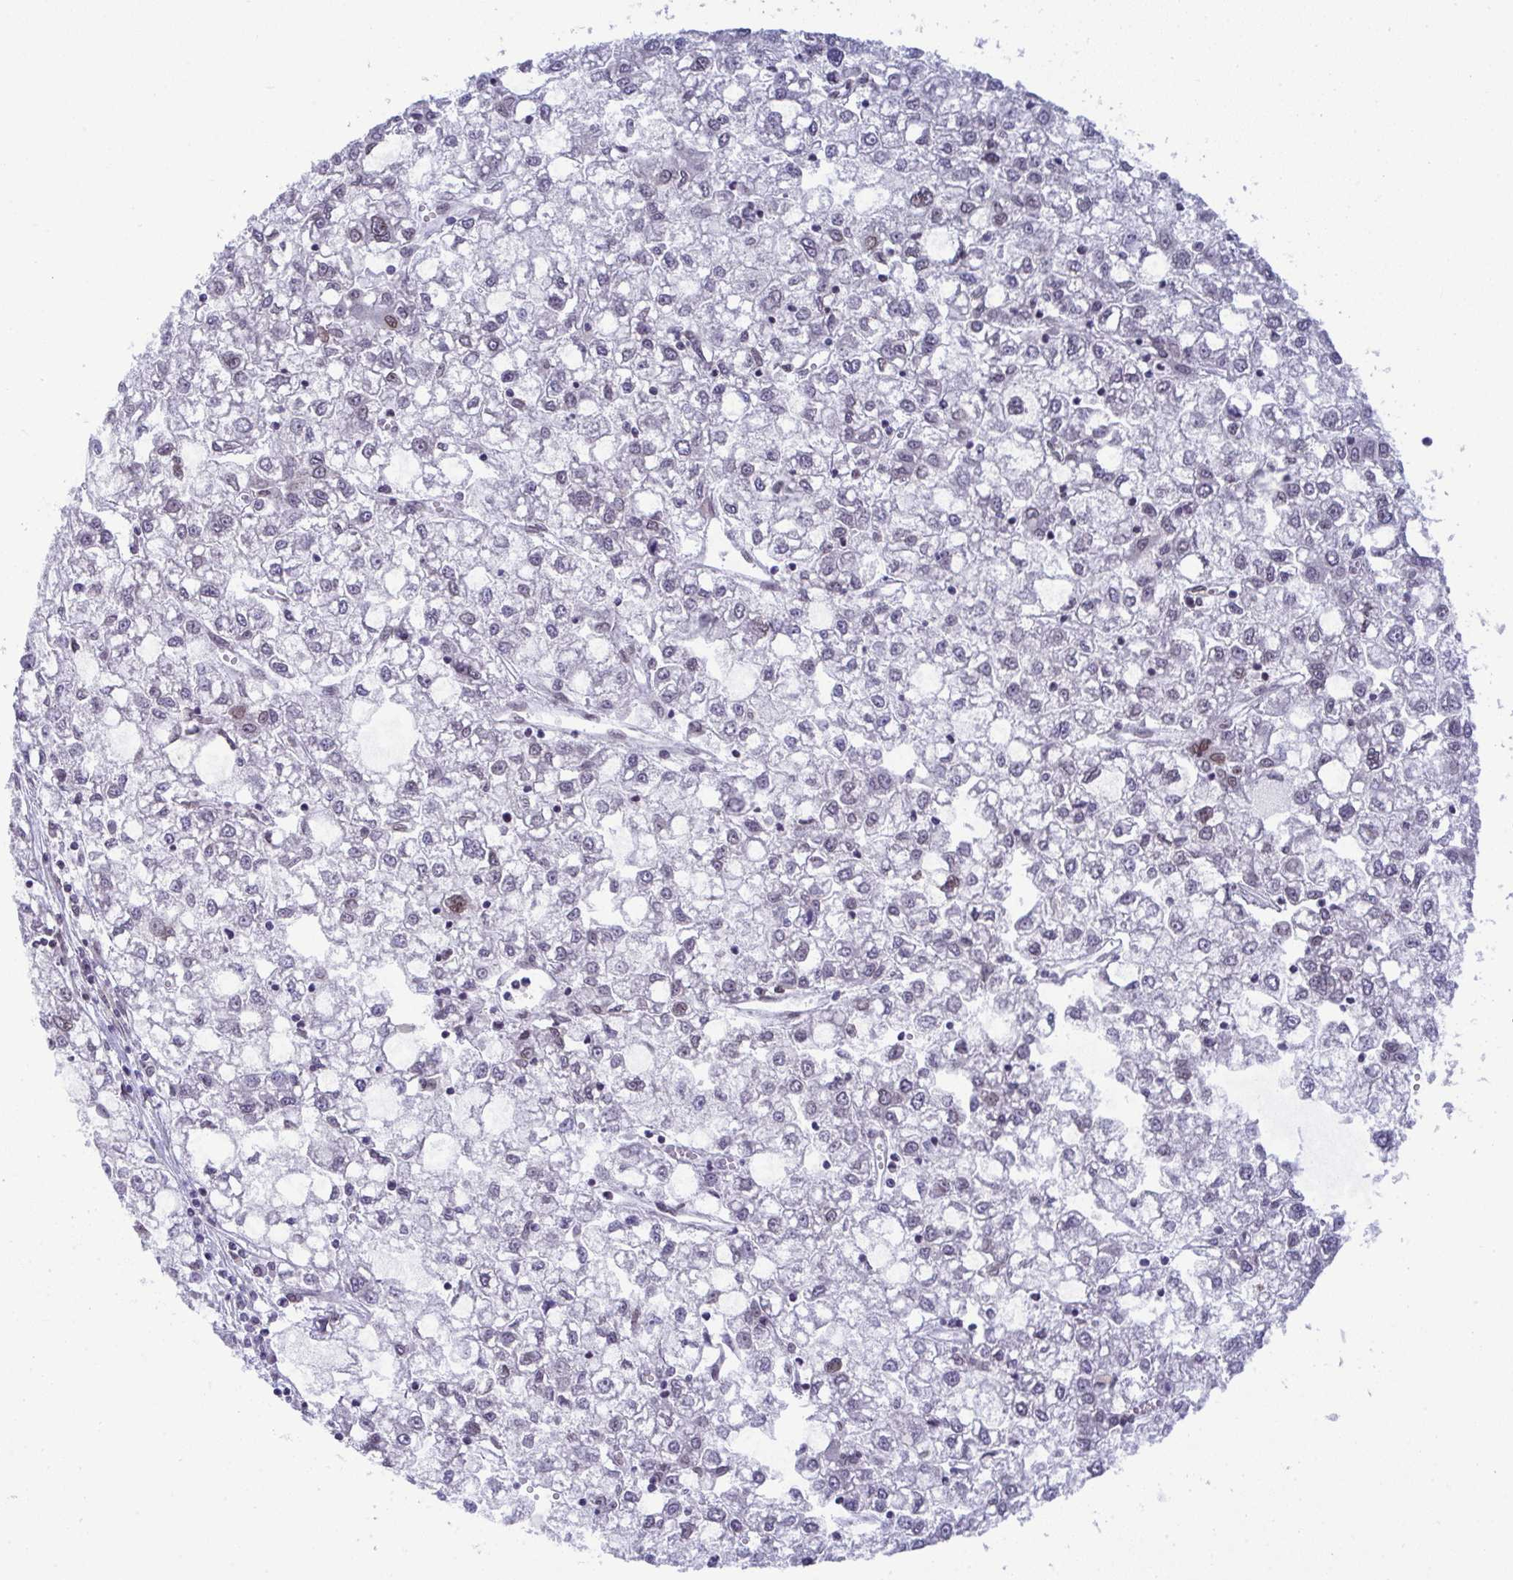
{"staining": {"intensity": "weak", "quantity": "<25%", "location": "cytoplasmic/membranous,nuclear"}, "tissue": "liver cancer", "cell_type": "Tumor cells", "image_type": "cancer", "snomed": [{"axis": "morphology", "description": "Carcinoma, Hepatocellular, NOS"}, {"axis": "topography", "description": "Liver"}], "caption": "This is a image of IHC staining of liver hepatocellular carcinoma, which shows no positivity in tumor cells.", "gene": "RANBP2", "patient": {"sex": "male", "age": 40}}